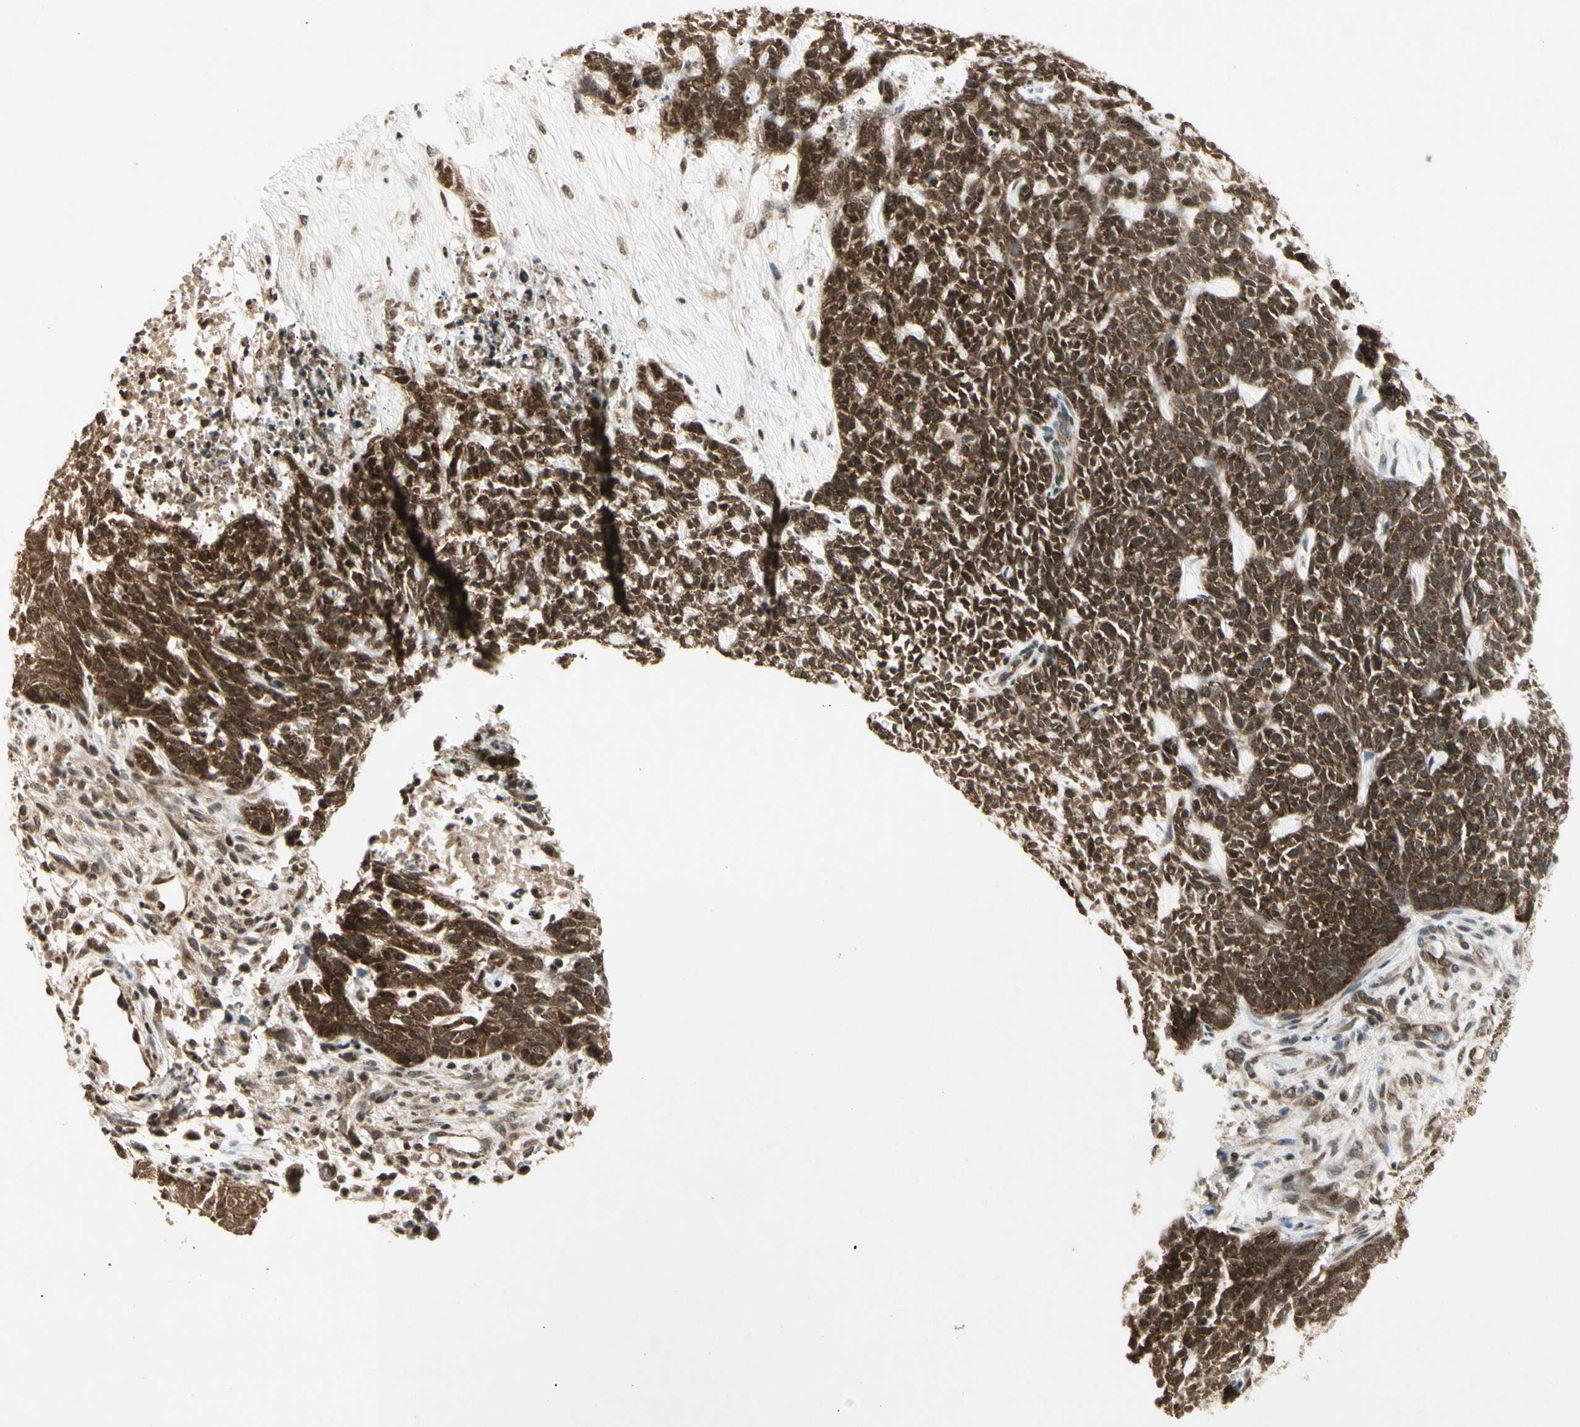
{"staining": {"intensity": "strong", "quantity": ">75%", "location": "cytoplasmic/membranous"}, "tissue": "skin cancer", "cell_type": "Tumor cells", "image_type": "cancer", "snomed": [{"axis": "morphology", "description": "Basal cell carcinoma"}, {"axis": "topography", "description": "Skin"}], "caption": "IHC (DAB) staining of human basal cell carcinoma (skin) reveals strong cytoplasmic/membranous protein positivity in about >75% of tumor cells.", "gene": "SMN2", "patient": {"sex": "female", "age": 84}}